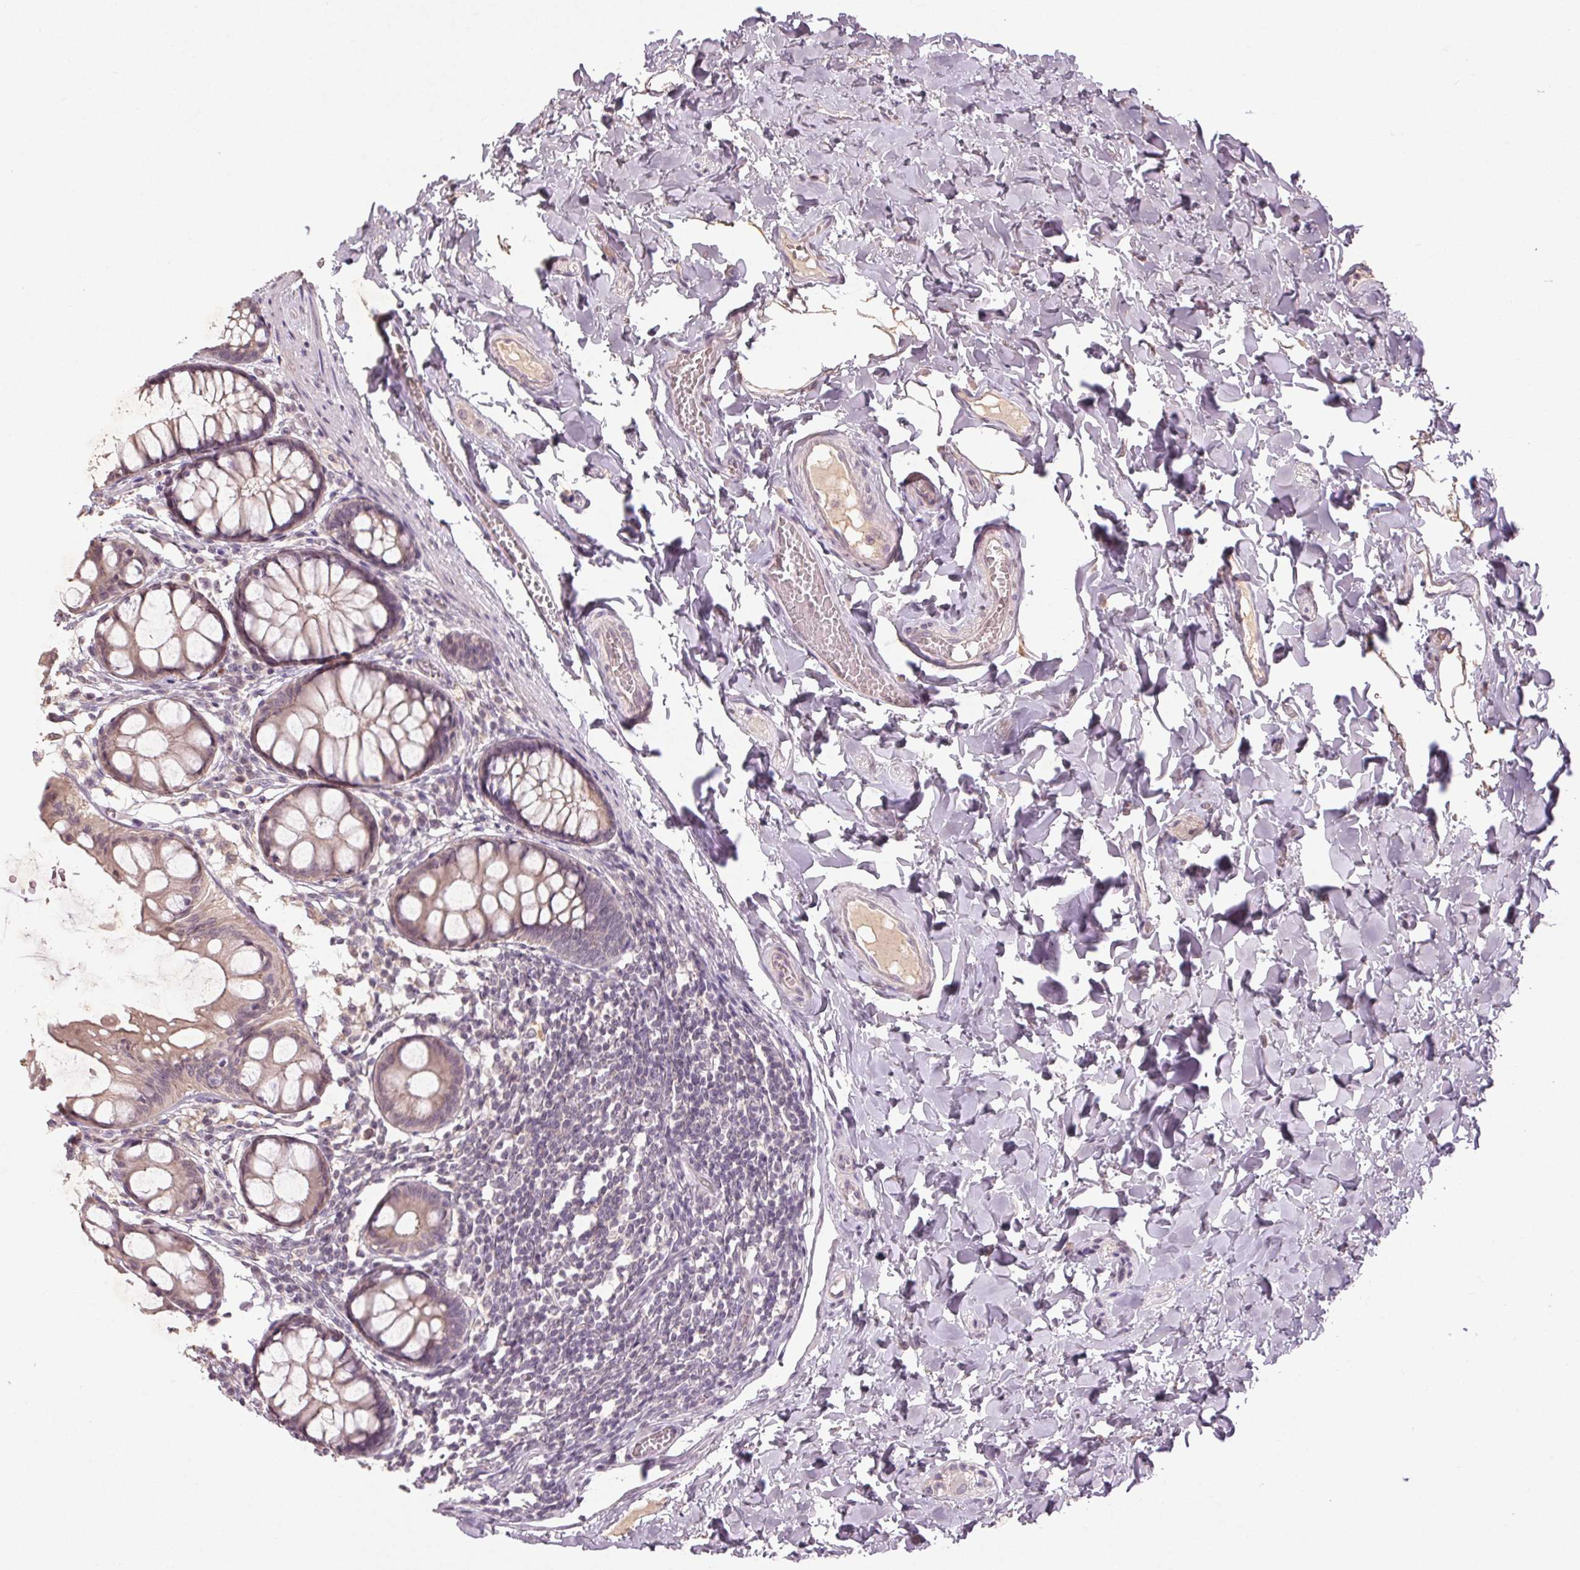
{"staining": {"intensity": "weak", "quantity": "<25%", "location": "cytoplasmic/membranous"}, "tissue": "colon", "cell_type": "Endothelial cells", "image_type": "normal", "snomed": [{"axis": "morphology", "description": "Normal tissue, NOS"}, {"axis": "topography", "description": "Colon"}], "caption": "Immunohistochemical staining of benign colon reveals no significant positivity in endothelial cells.", "gene": "ENSG00000255641", "patient": {"sex": "male", "age": 47}}